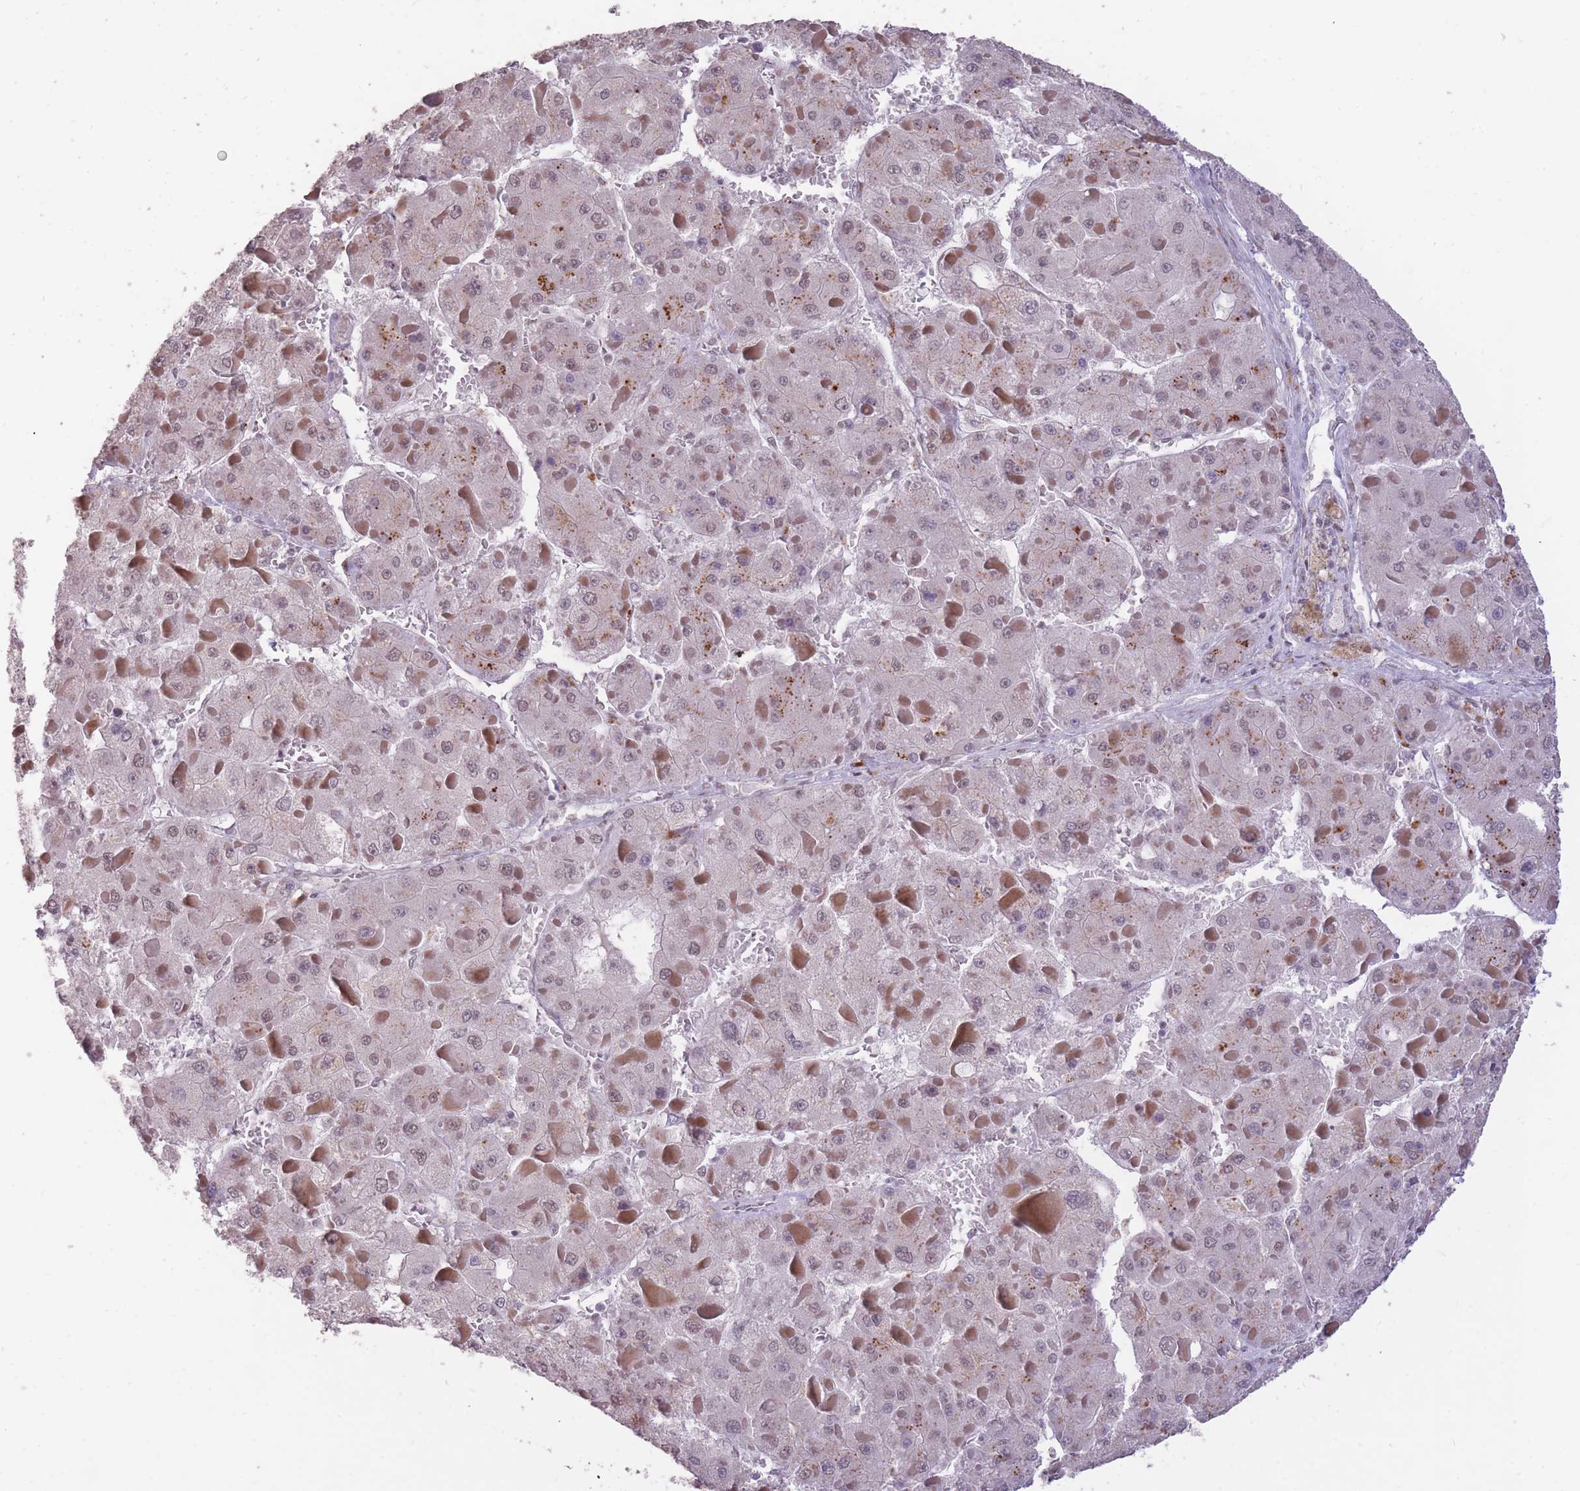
{"staining": {"intensity": "weak", "quantity": "<25%", "location": "nuclear"}, "tissue": "liver cancer", "cell_type": "Tumor cells", "image_type": "cancer", "snomed": [{"axis": "morphology", "description": "Carcinoma, Hepatocellular, NOS"}, {"axis": "topography", "description": "Liver"}], "caption": "There is no significant positivity in tumor cells of liver cancer.", "gene": "HNRNPUL1", "patient": {"sex": "female", "age": 73}}